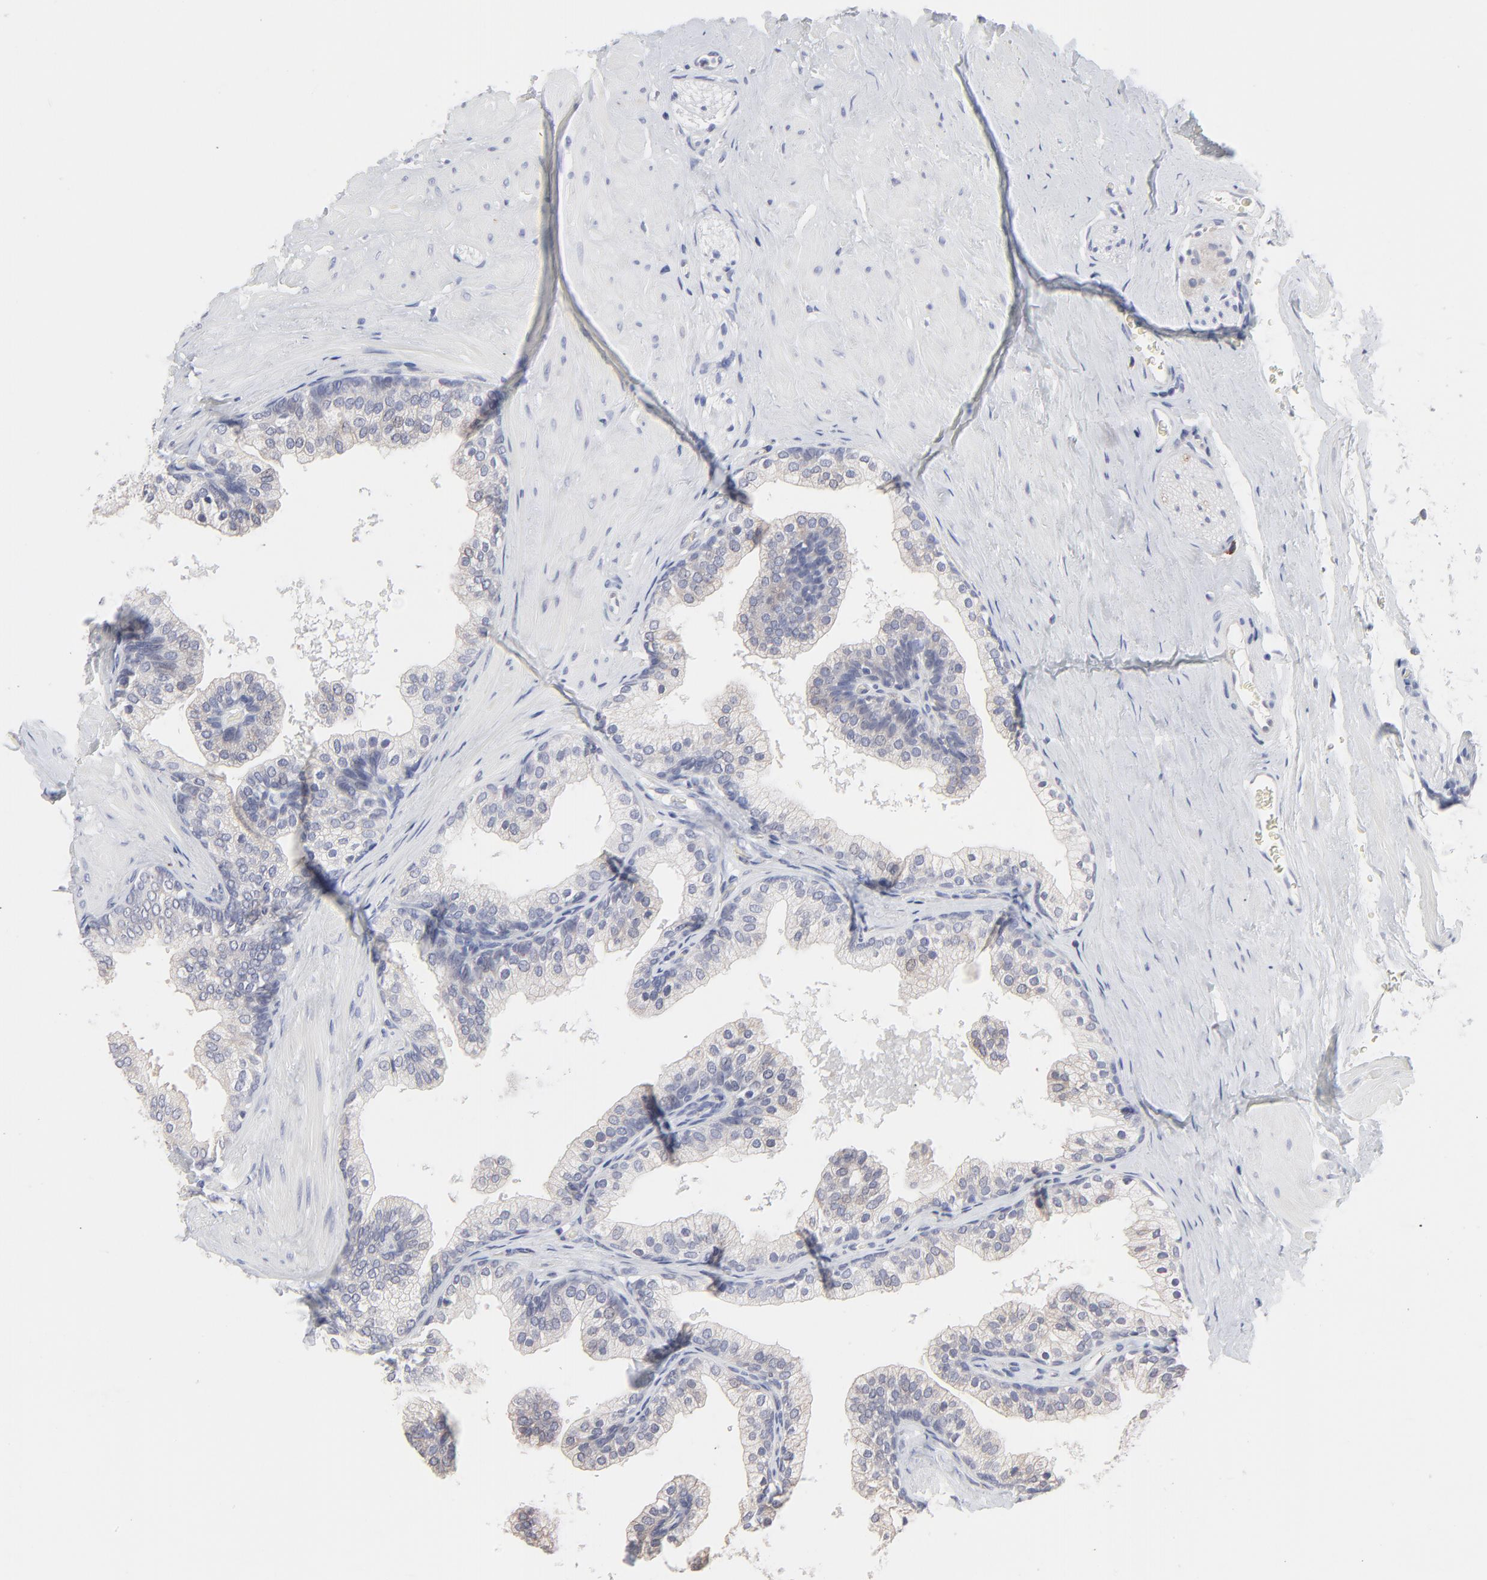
{"staining": {"intensity": "negative", "quantity": "none", "location": "none"}, "tissue": "prostate", "cell_type": "Glandular cells", "image_type": "normal", "snomed": [{"axis": "morphology", "description": "Normal tissue, NOS"}, {"axis": "topography", "description": "Prostate"}], "caption": "IHC photomicrograph of unremarkable prostate: human prostate stained with DAB shows no significant protein expression in glandular cells. (Immunohistochemistry, brightfield microscopy, high magnification).", "gene": "TRIM22", "patient": {"sex": "male", "age": 60}}